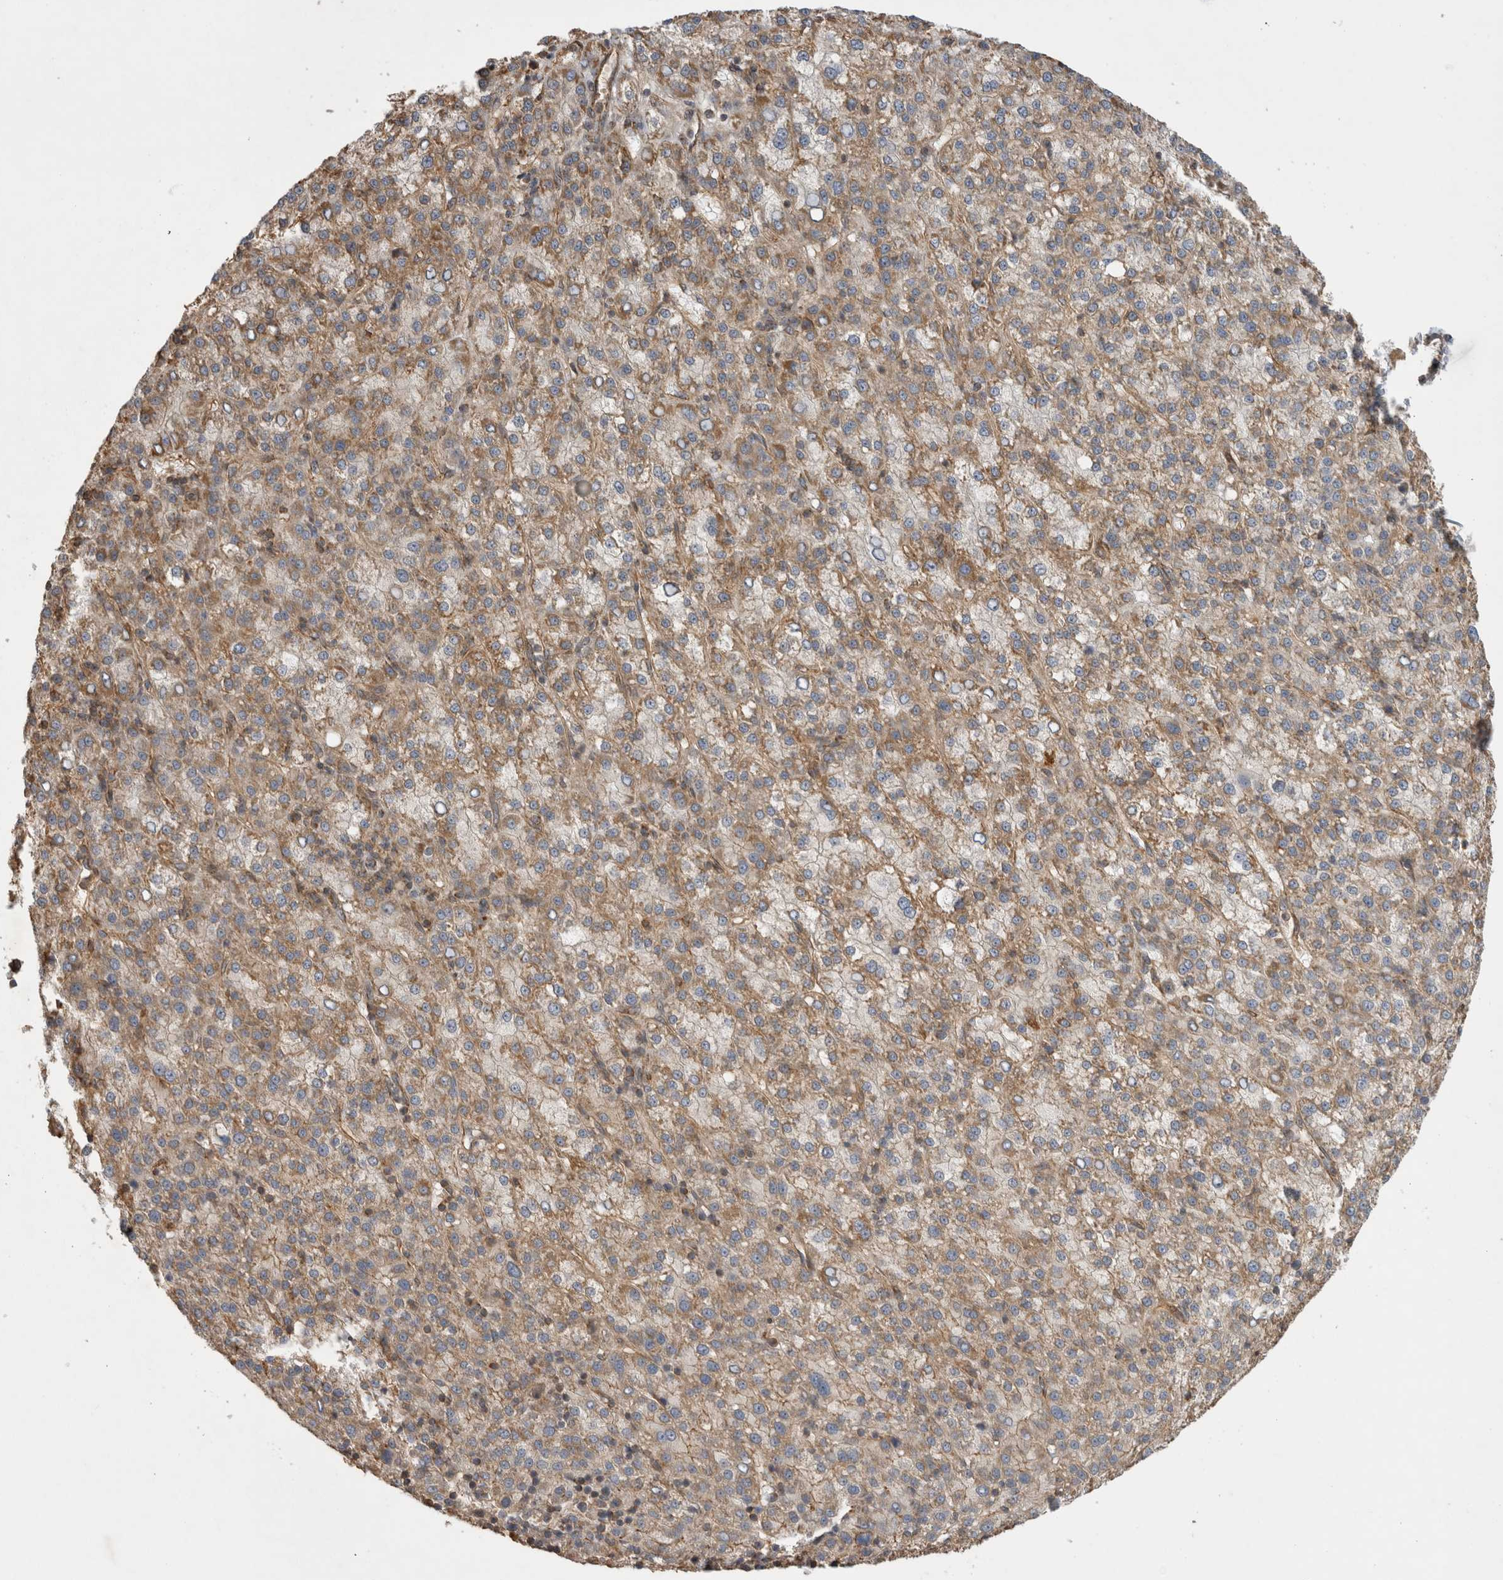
{"staining": {"intensity": "moderate", "quantity": ">75%", "location": "cytoplasmic/membranous"}, "tissue": "liver cancer", "cell_type": "Tumor cells", "image_type": "cancer", "snomed": [{"axis": "morphology", "description": "Carcinoma, Hepatocellular, NOS"}, {"axis": "topography", "description": "Liver"}], "caption": "Hepatocellular carcinoma (liver) stained with a brown dye demonstrates moderate cytoplasmic/membranous positive staining in about >75% of tumor cells.", "gene": "KCNIP1", "patient": {"sex": "female", "age": 58}}